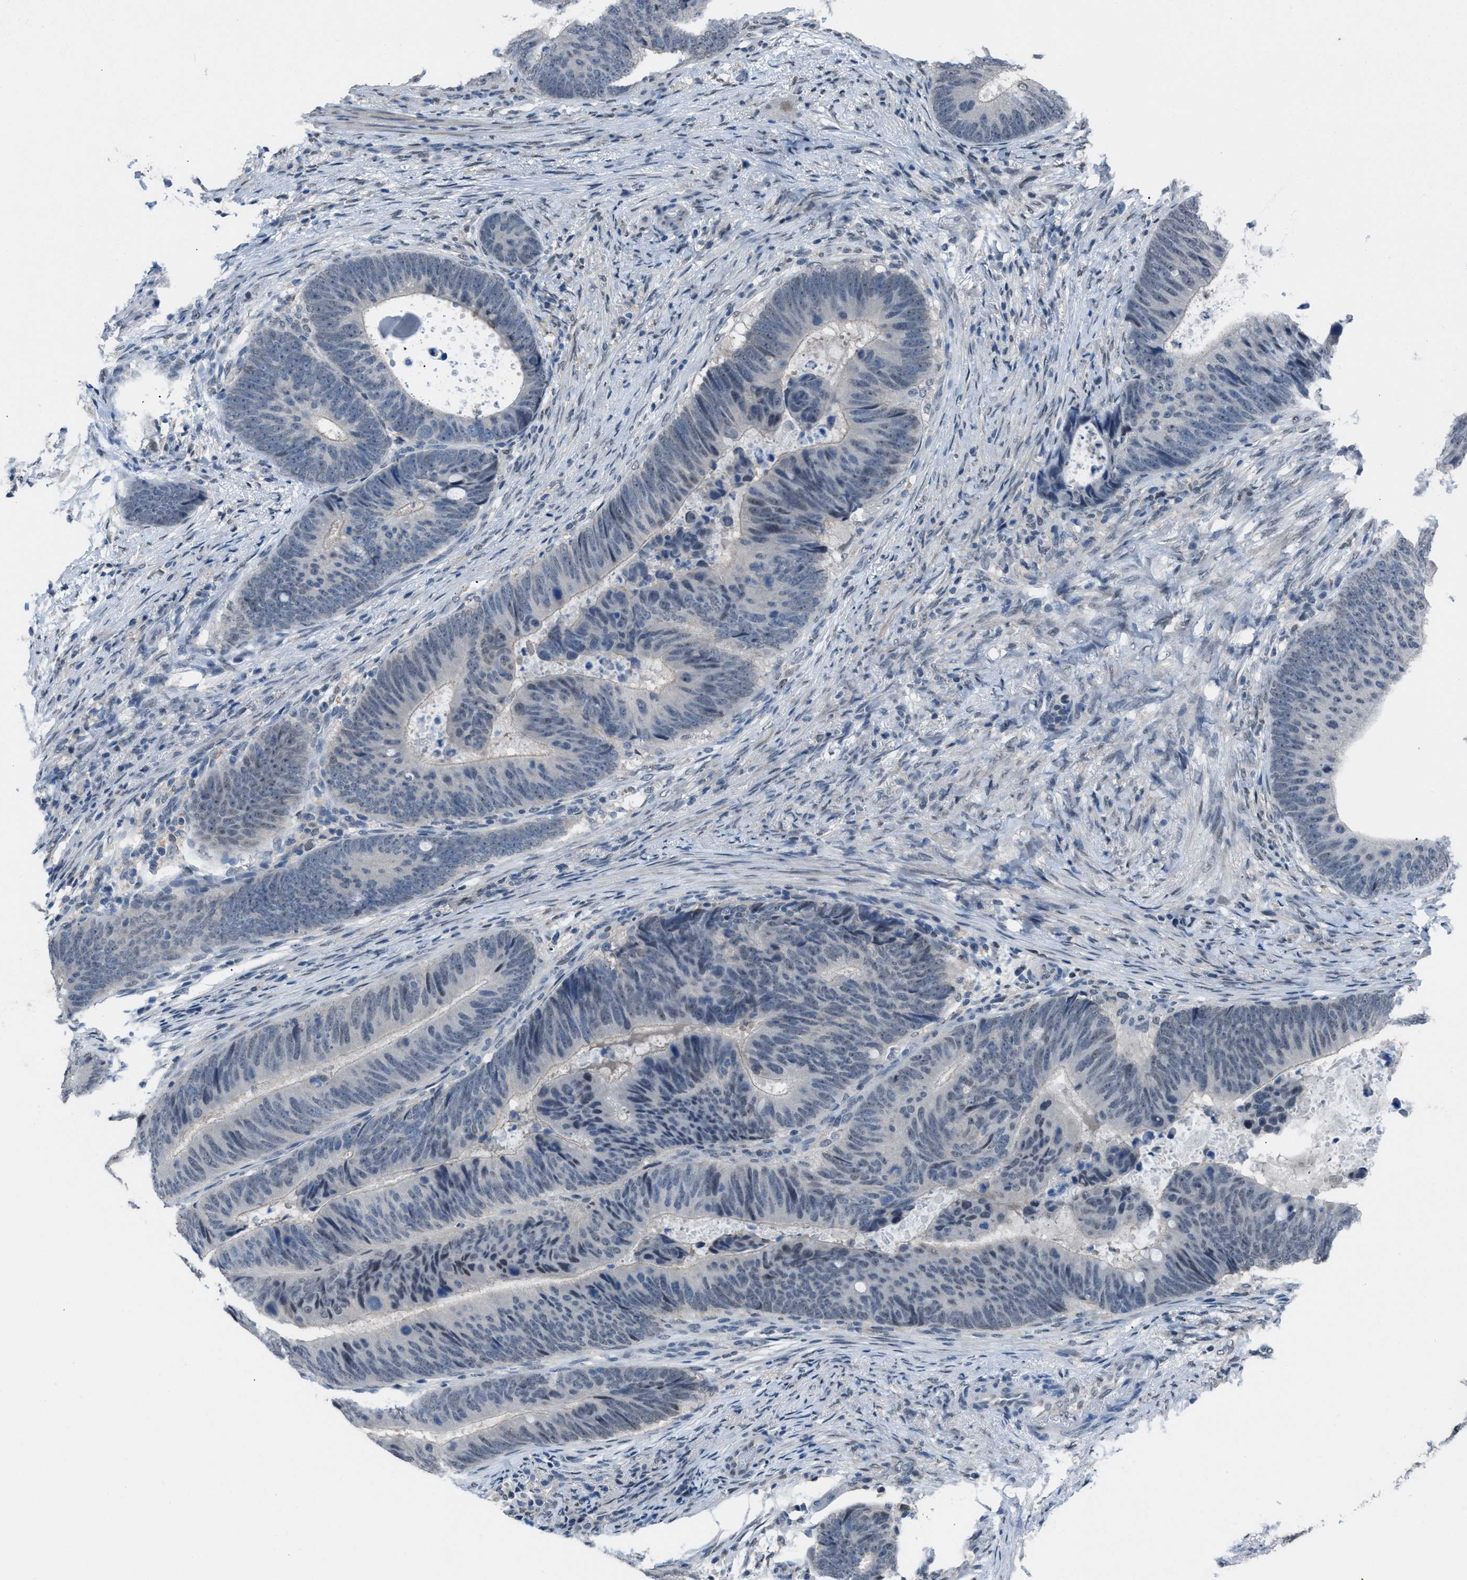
{"staining": {"intensity": "negative", "quantity": "none", "location": "none"}, "tissue": "colorectal cancer", "cell_type": "Tumor cells", "image_type": "cancer", "snomed": [{"axis": "morphology", "description": "Adenocarcinoma, NOS"}, {"axis": "topography", "description": "Colon"}], "caption": "Immunohistochemistry (IHC) image of colorectal cancer stained for a protein (brown), which displays no staining in tumor cells. The staining is performed using DAB brown chromogen with nuclei counter-stained in using hematoxylin.", "gene": "ZNF276", "patient": {"sex": "male", "age": 56}}